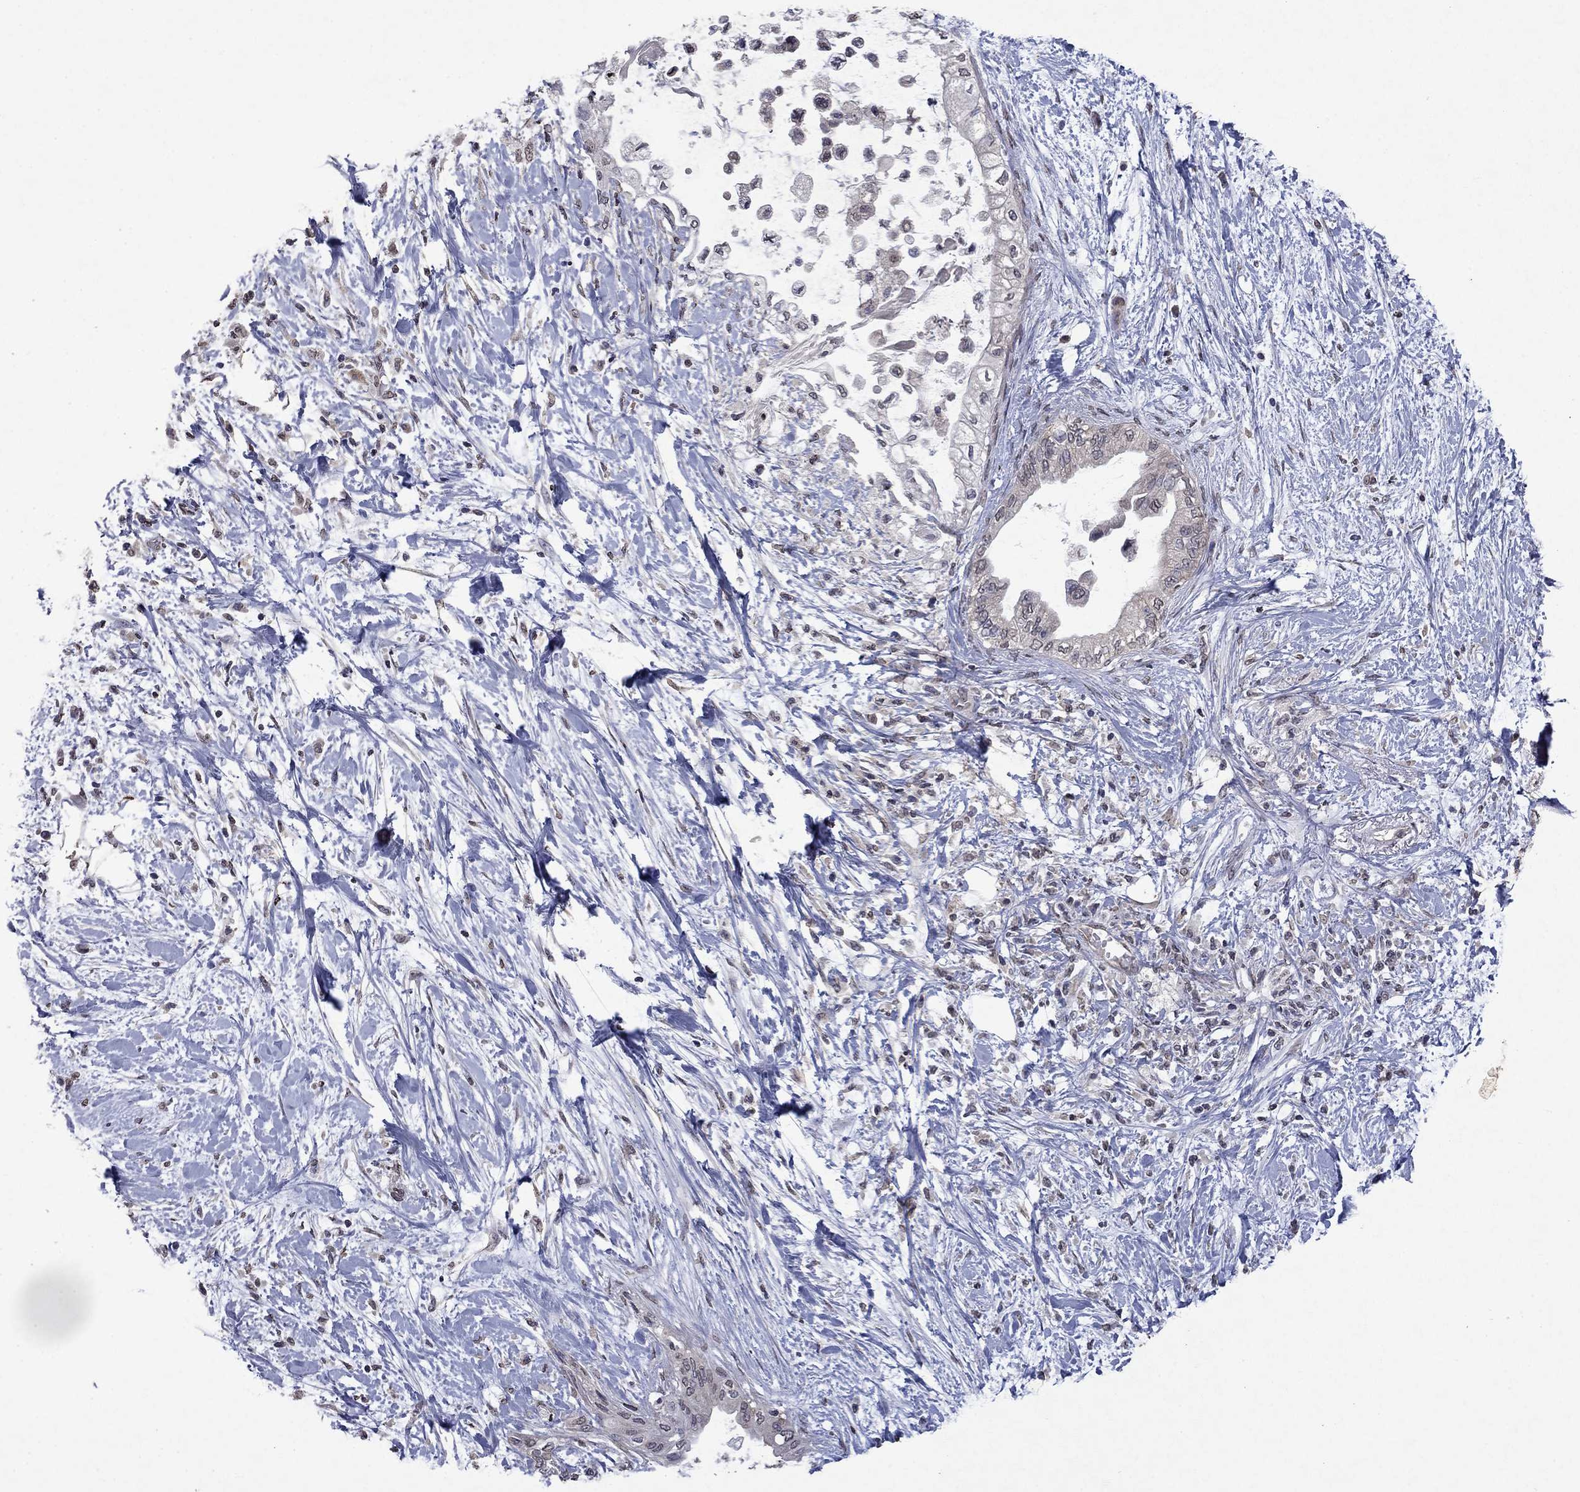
{"staining": {"intensity": "negative", "quantity": "none", "location": "none"}, "tissue": "pancreatic cancer", "cell_type": "Tumor cells", "image_type": "cancer", "snomed": [{"axis": "morphology", "description": "Normal tissue, NOS"}, {"axis": "morphology", "description": "Adenocarcinoma, NOS"}, {"axis": "topography", "description": "Pancreas"}, {"axis": "topography", "description": "Duodenum"}], "caption": "Tumor cells are negative for protein expression in human pancreatic cancer (adenocarcinoma).", "gene": "TTC38", "patient": {"sex": "female", "age": 60}}